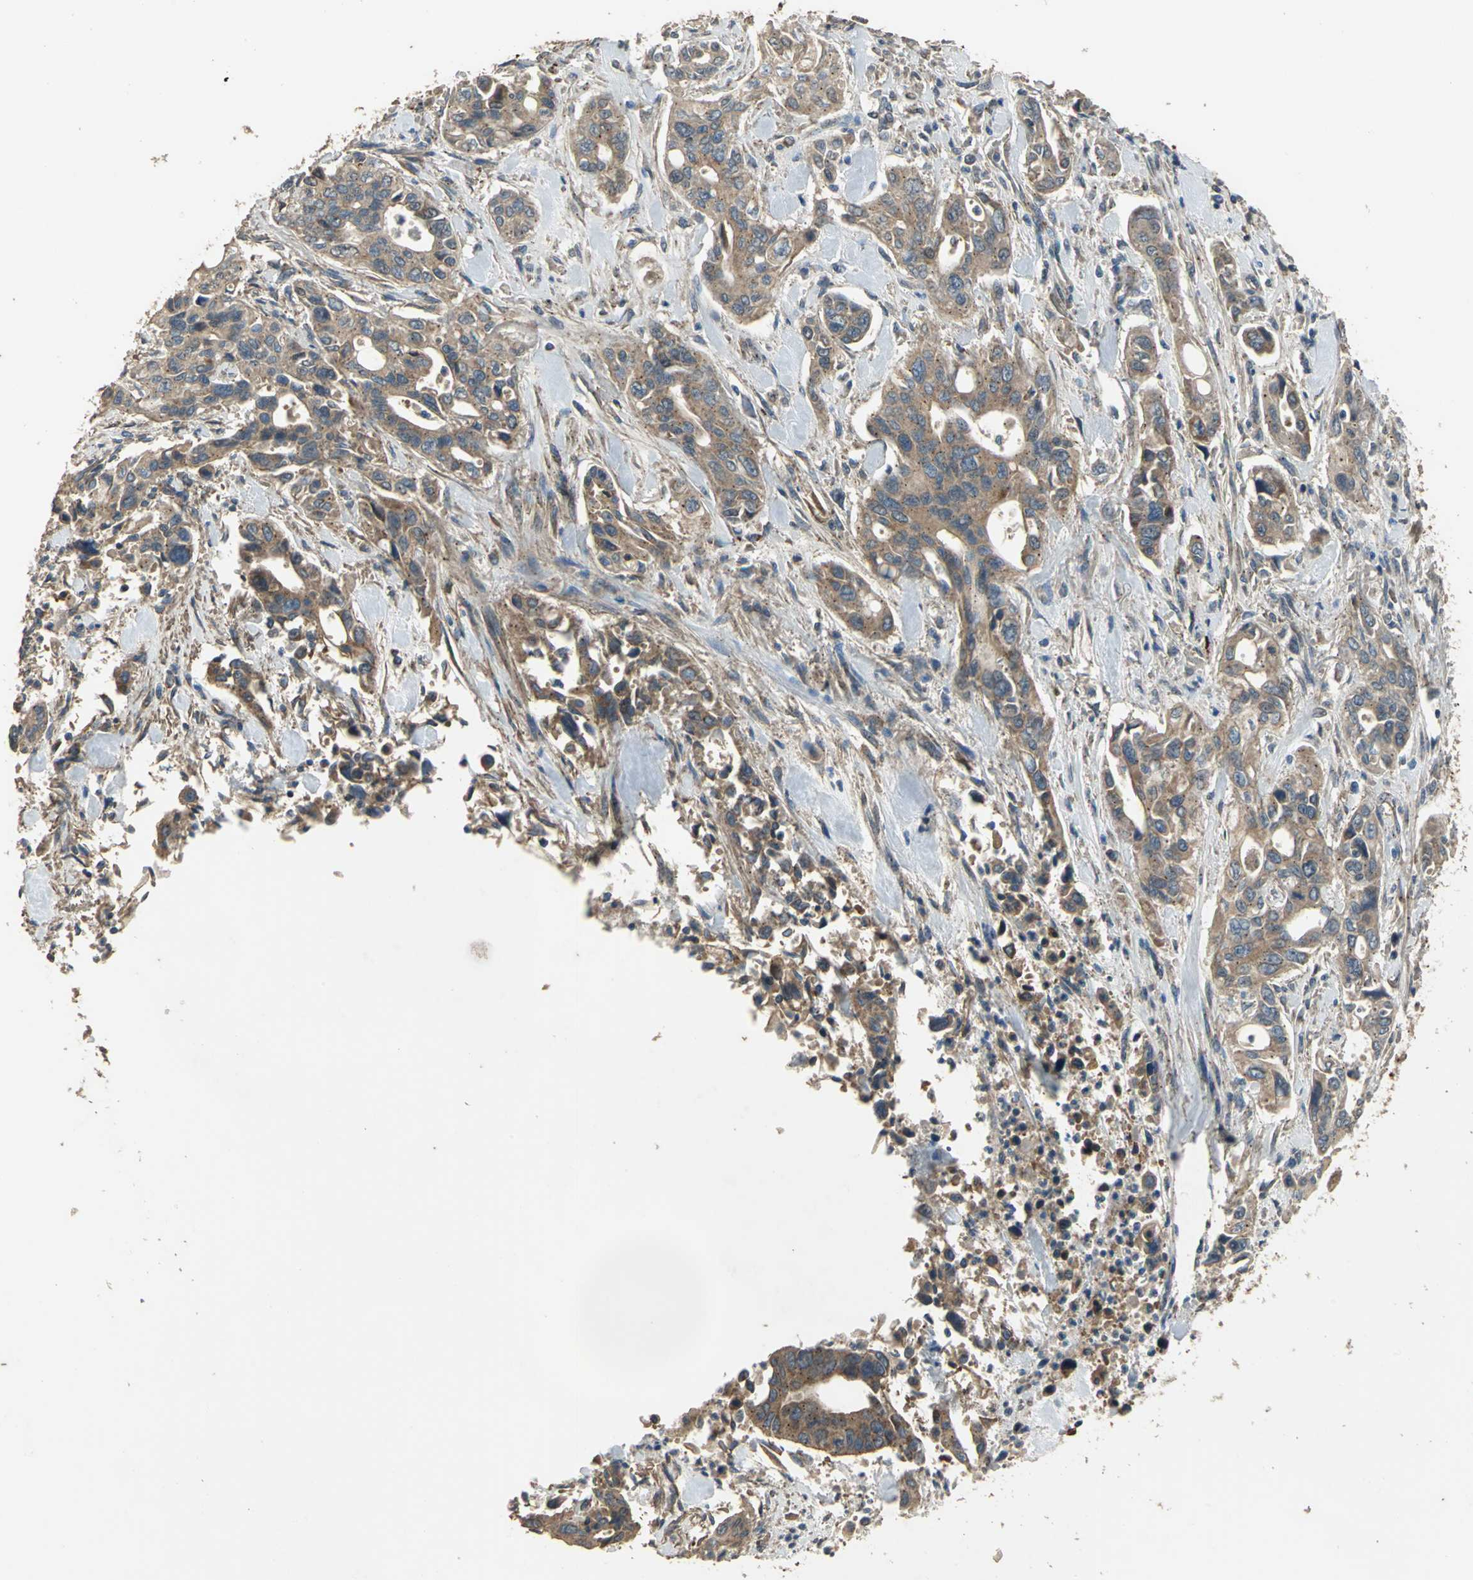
{"staining": {"intensity": "strong", "quantity": ">75%", "location": "cytoplasmic/membranous"}, "tissue": "pancreatic cancer", "cell_type": "Tumor cells", "image_type": "cancer", "snomed": [{"axis": "morphology", "description": "Adenocarcinoma, NOS"}, {"axis": "topography", "description": "Pancreas"}], "caption": "Human pancreatic adenocarcinoma stained with a protein marker shows strong staining in tumor cells.", "gene": "POLRMT", "patient": {"sex": "male", "age": 77}}